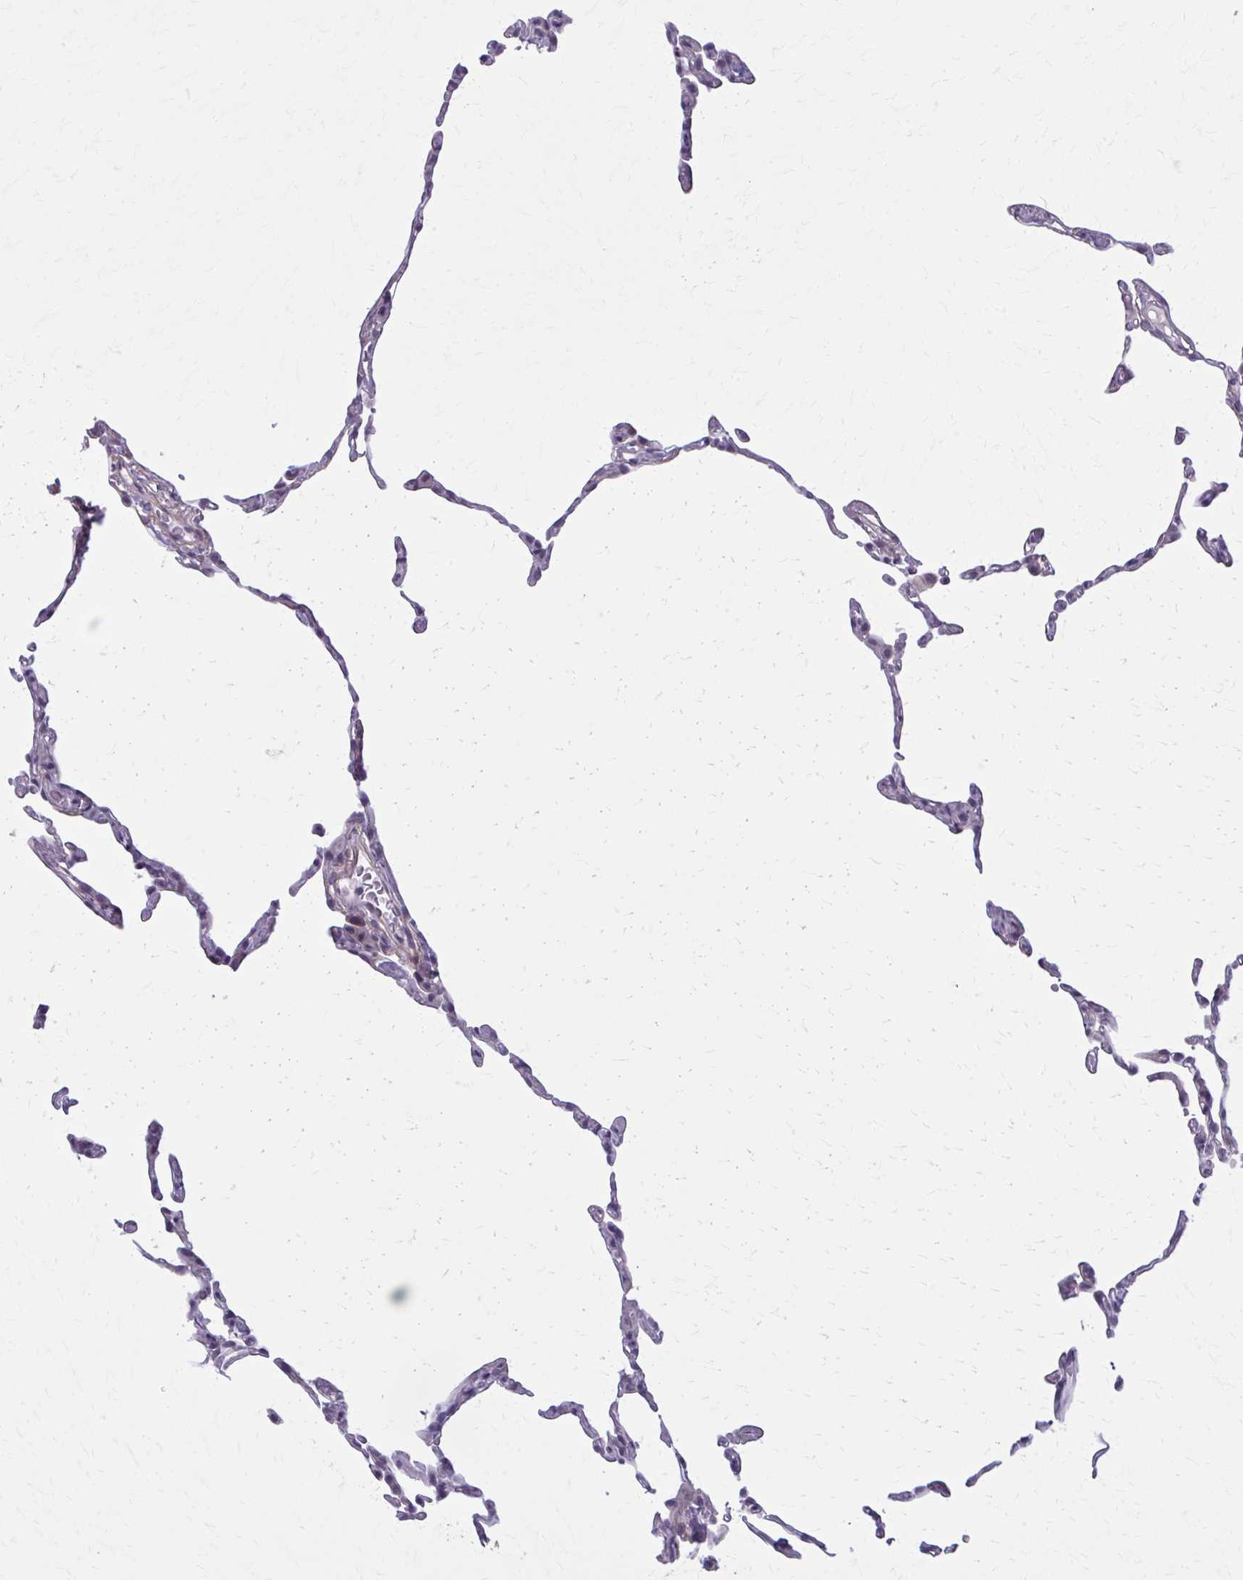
{"staining": {"intensity": "negative", "quantity": "none", "location": "none"}, "tissue": "lung", "cell_type": "Alveolar cells", "image_type": "normal", "snomed": [{"axis": "morphology", "description": "Normal tissue, NOS"}, {"axis": "topography", "description": "Lung"}], "caption": "IHC histopathology image of benign lung: lung stained with DAB (3,3'-diaminobenzidine) shows no significant protein expression in alveolar cells.", "gene": "NUMBL", "patient": {"sex": "female", "age": 57}}